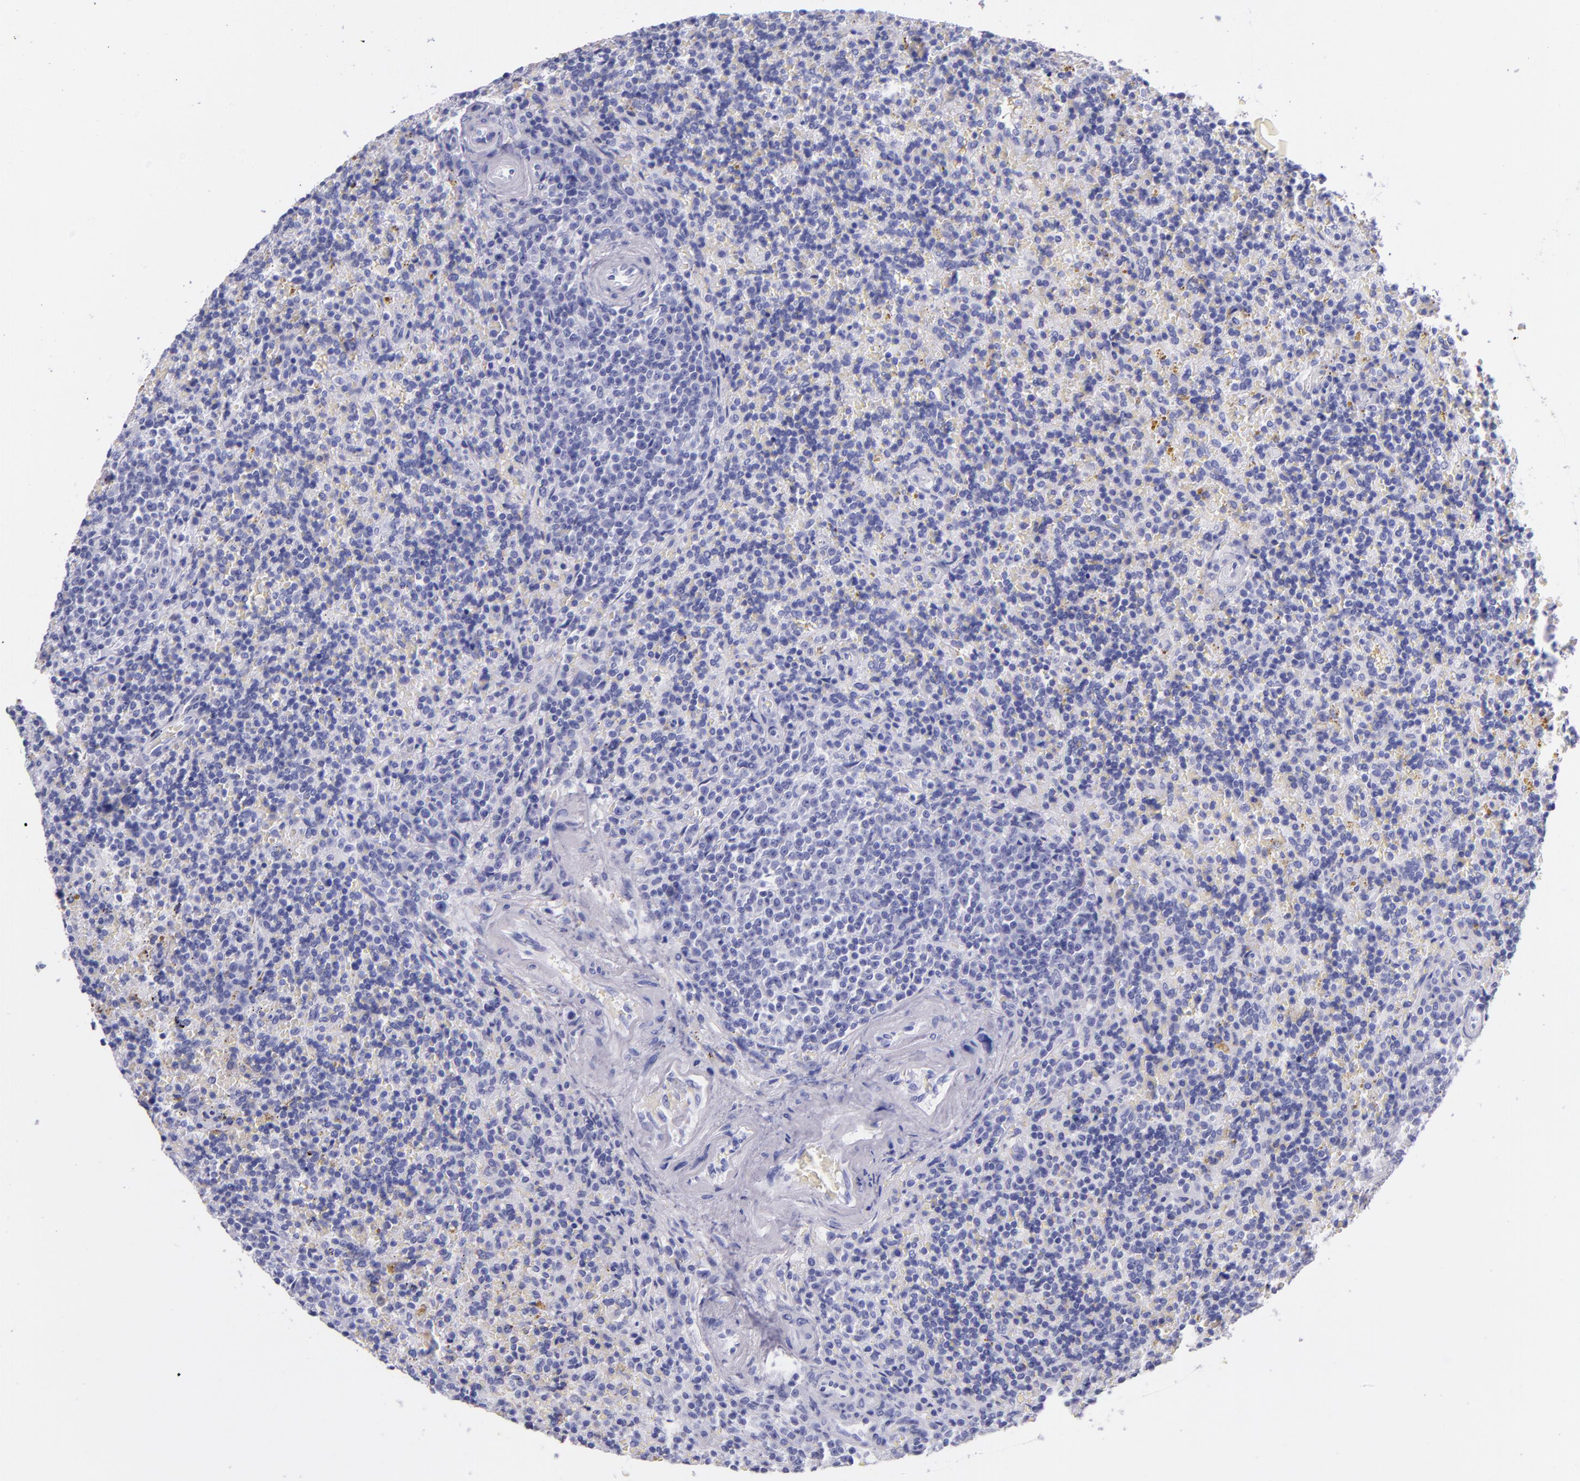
{"staining": {"intensity": "negative", "quantity": "none", "location": "none"}, "tissue": "lymphoma", "cell_type": "Tumor cells", "image_type": "cancer", "snomed": [{"axis": "morphology", "description": "Malignant lymphoma, non-Hodgkin's type, Low grade"}, {"axis": "topography", "description": "Spleen"}], "caption": "Human low-grade malignant lymphoma, non-Hodgkin's type stained for a protein using immunohistochemistry (IHC) exhibits no positivity in tumor cells.", "gene": "SFTPB", "patient": {"sex": "male", "age": 67}}